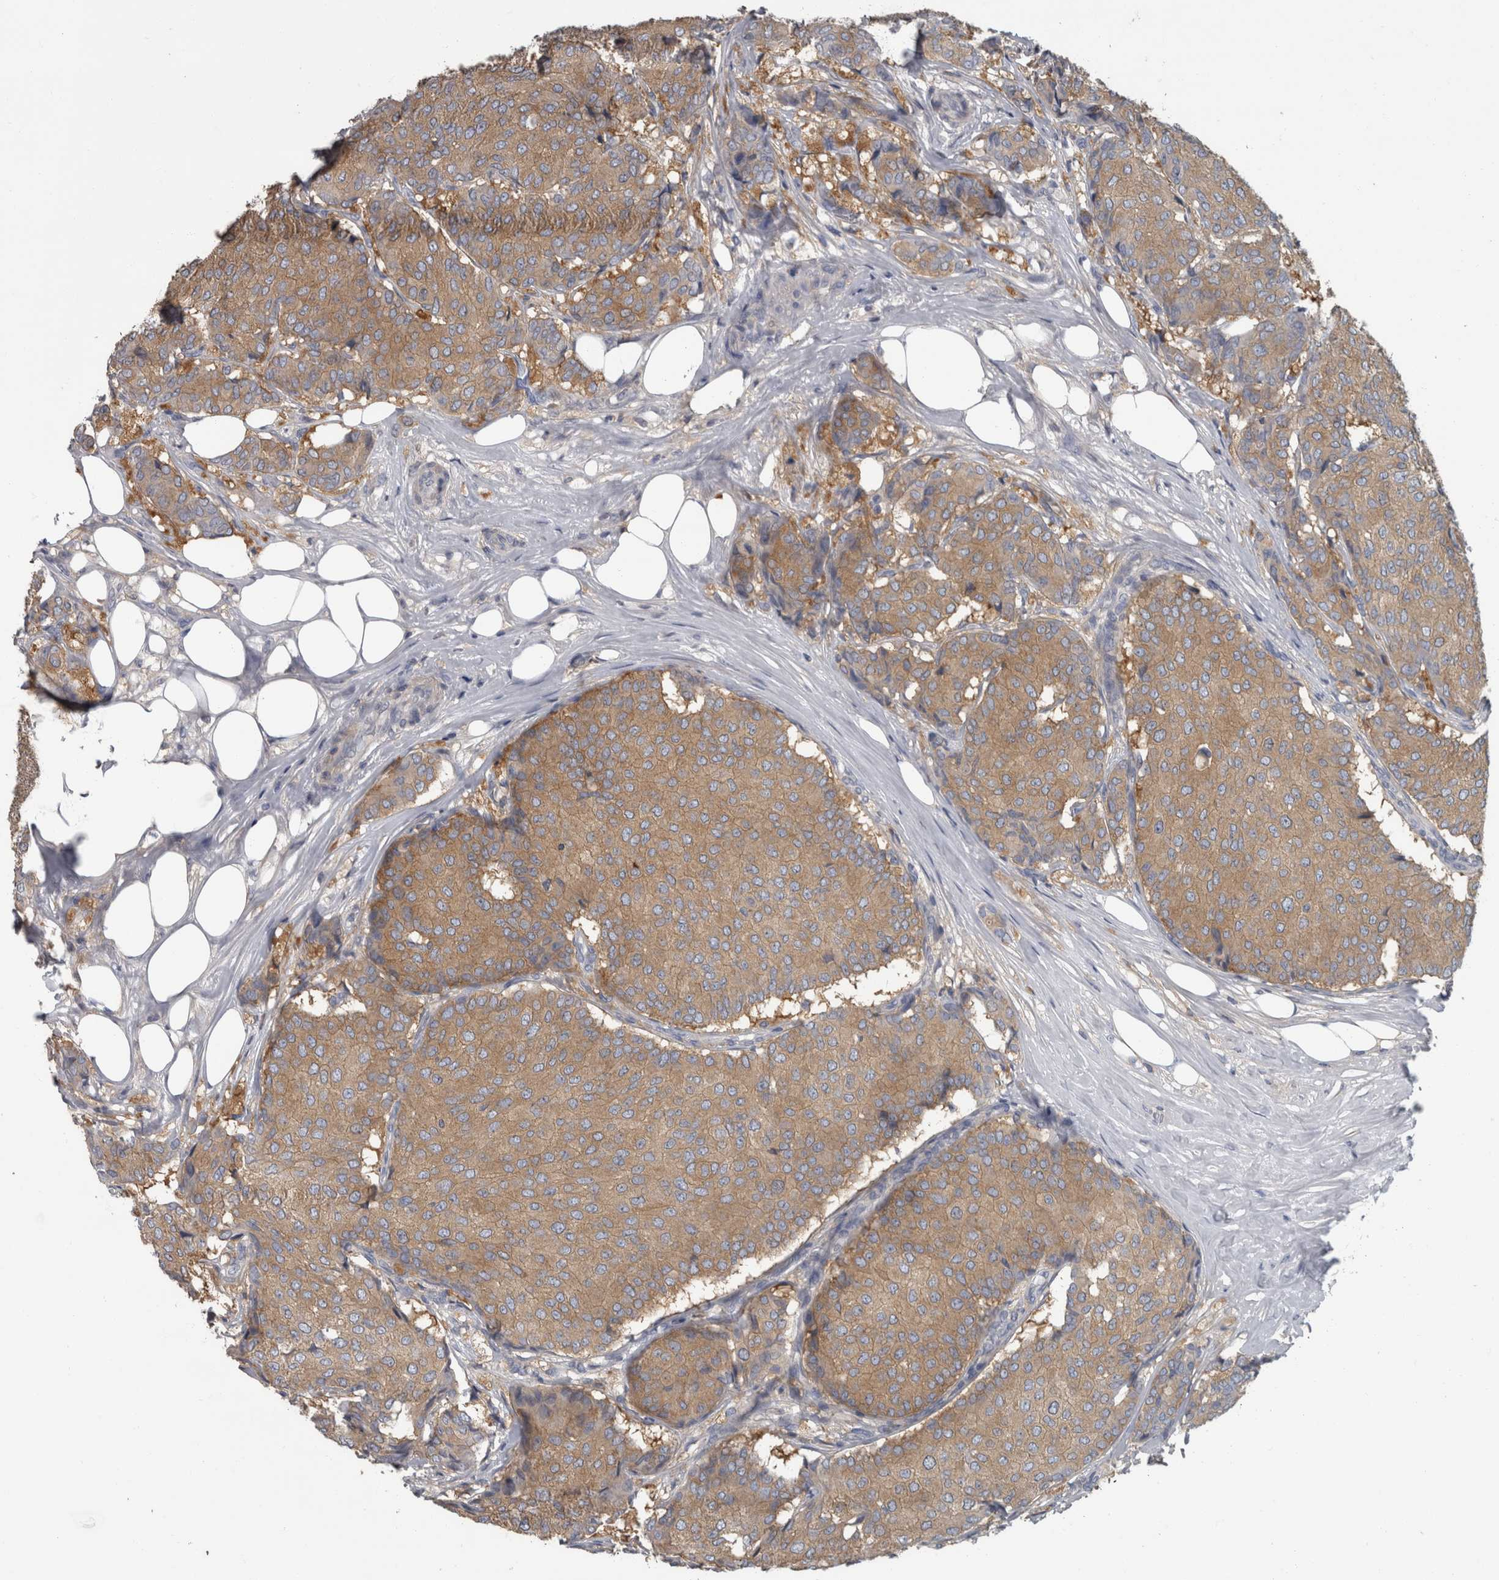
{"staining": {"intensity": "moderate", "quantity": ">75%", "location": "cytoplasmic/membranous"}, "tissue": "breast cancer", "cell_type": "Tumor cells", "image_type": "cancer", "snomed": [{"axis": "morphology", "description": "Duct carcinoma"}, {"axis": "topography", "description": "Breast"}], "caption": "Protein staining of breast cancer tissue shows moderate cytoplasmic/membranous staining in approximately >75% of tumor cells.", "gene": "EFEMP2", "patient": {"sex": "female", "age": 75}}